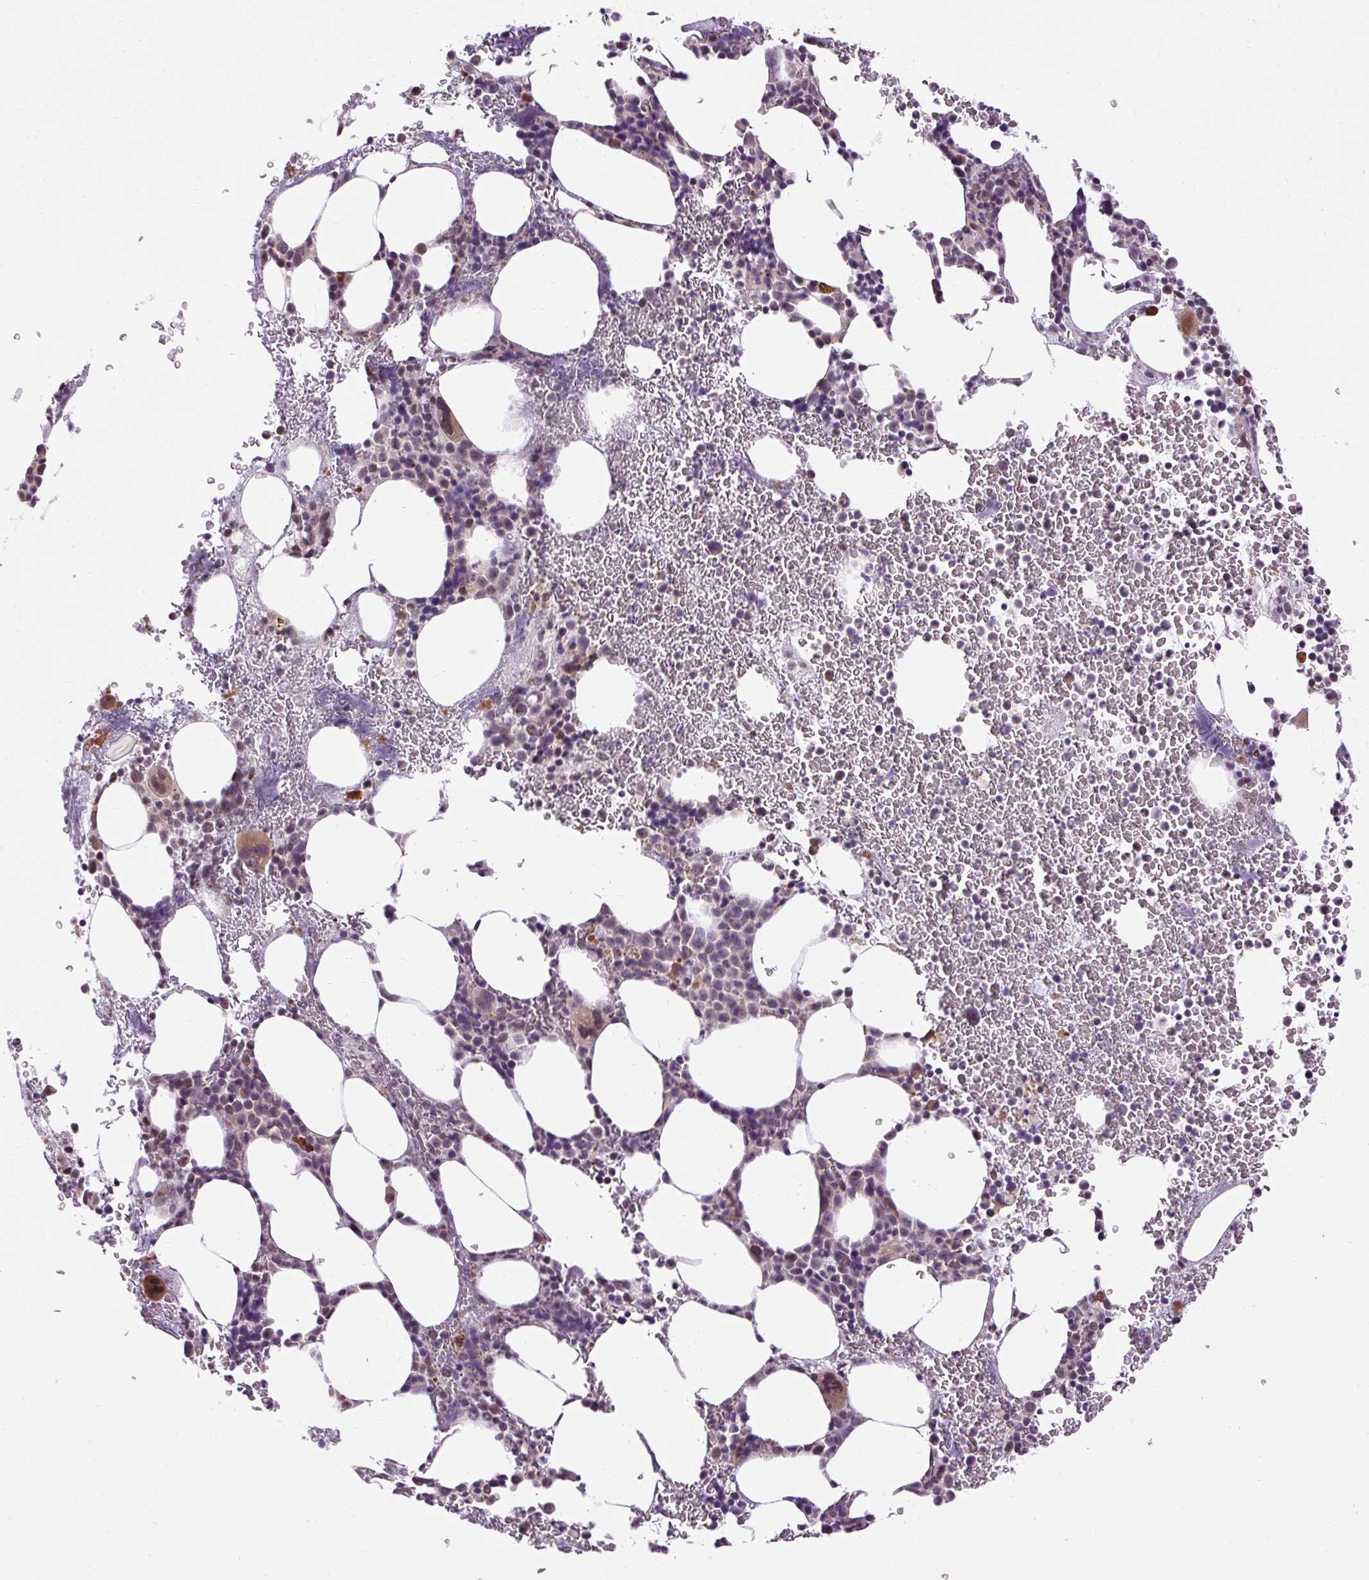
{"staining": {"intensity": "moderate", "quantity": "<25%", "location": "cytoplasmic/membranous,nuclear"}, "tissue": "bone marrow", "cell_type": "Hematopoietic cells", "image_type": "normal", "snomed": [{"axis": "morphology", "description": "Normal tissue, NOS"}, {"axis": "topography", "description": "Bone marrow"}], "caption": "Brown immunohistochemical staining in benign bone marrow exhibits moderate cytoplasmic/membranous,nuclear positivity in approximately <25% of hematopoietic cells. The staining was performed using DAB (3,3'-diaminobenzidine) to visualize the protein expression in brown, while the nuclei were stained in blue with hematoxylin (Magnification: 20x).", "gene": "ZNF672", "patient": {"sex": "male", "age": 62}}